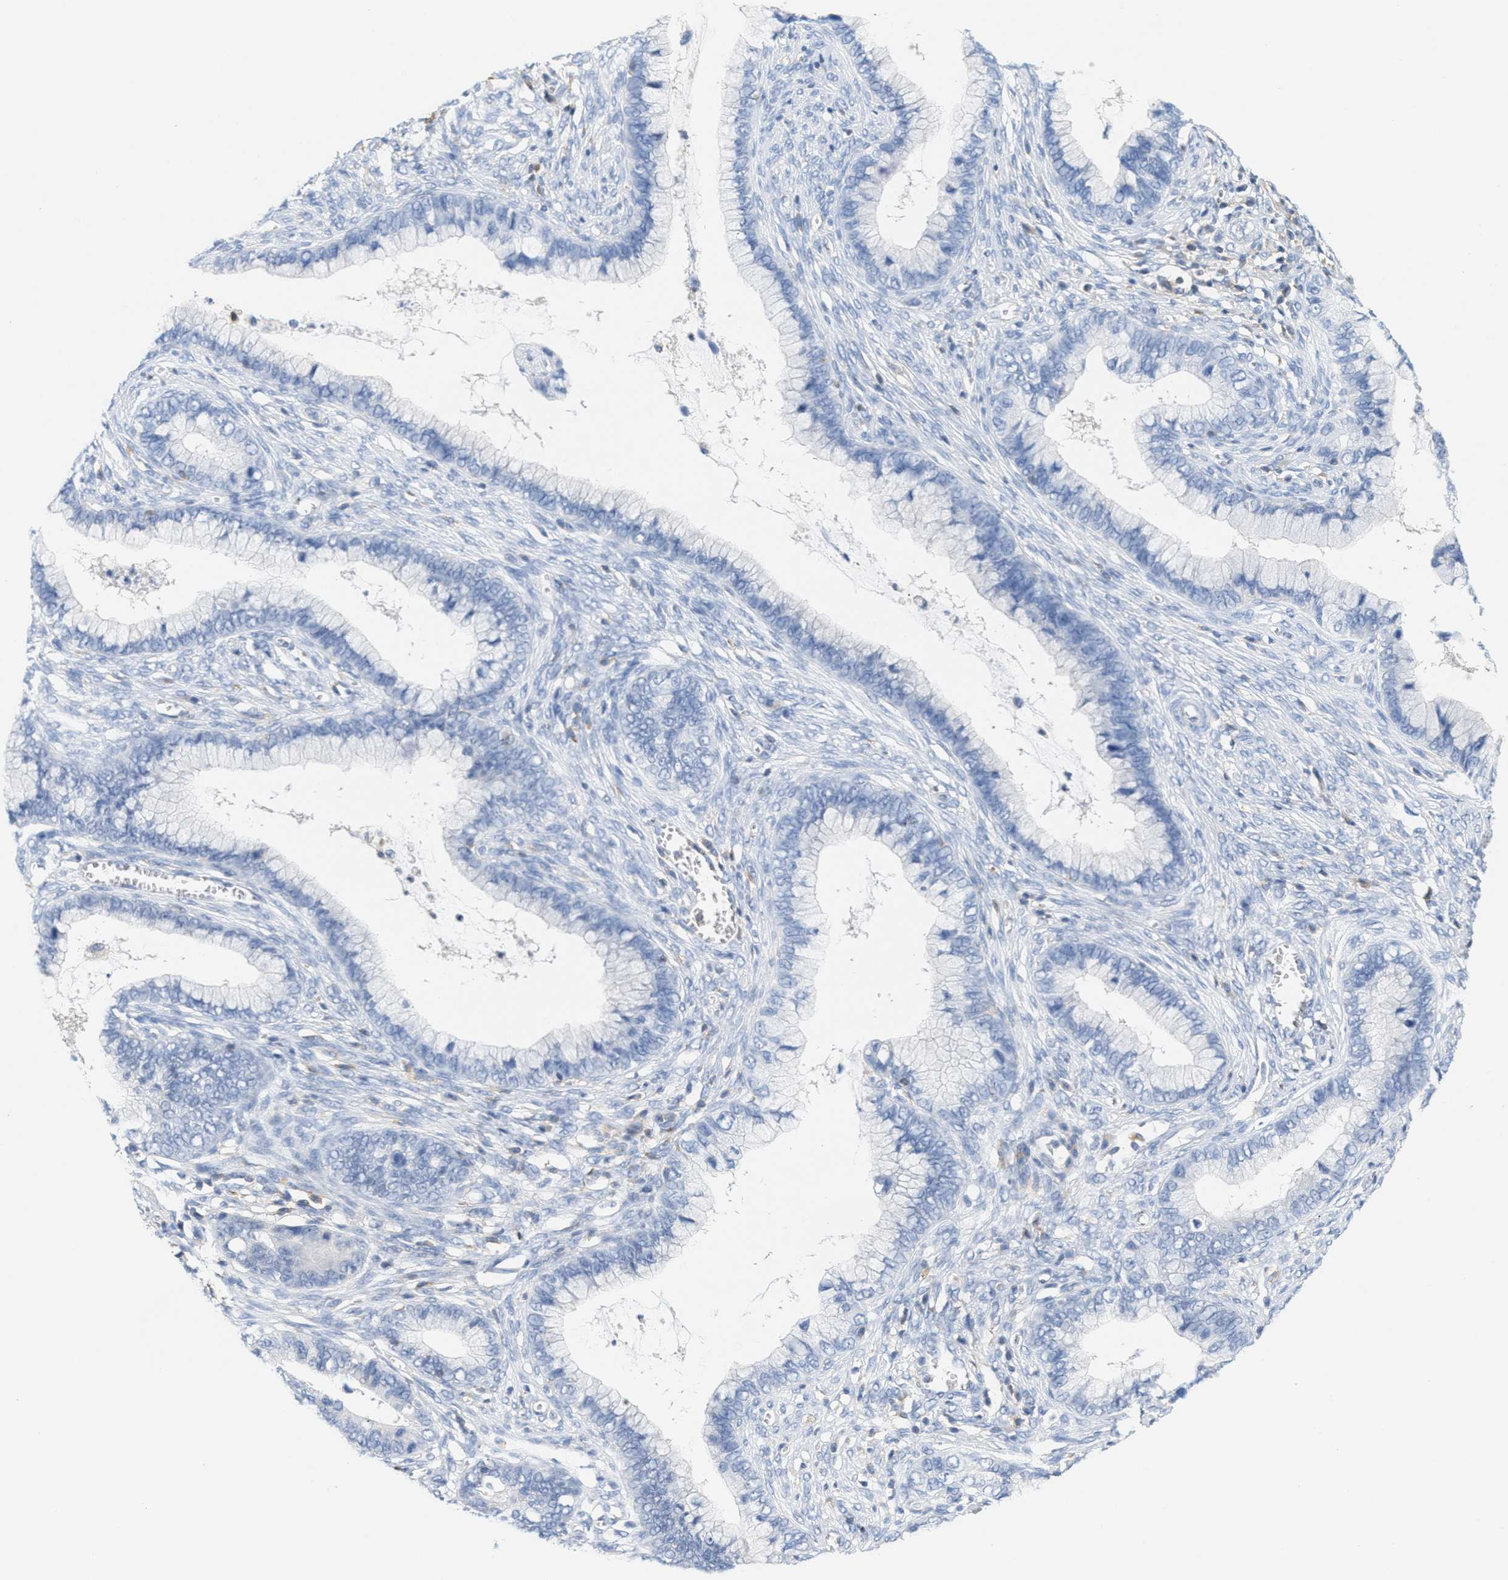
{"staining": {"intensity": "negative", "quantity": "none", "location": "none"}, "tissue": "cervical cancer", "cell_type": "Tumor cells", "image_type": "cancer", "snomed": [{"axis": "morphology", "description": "Adenocarcinoma, NOS"}, {"axis": "topography", "description": "Cervix"}], "caption": "A high-resolution image shows immunohistochemistry staining of cervical cancer, which exhibits no significant staining in tumor cells. (DAB immunohistochemistry with hematoxylin counter stain).", "gene": "IL16", "patient": {"sex": "female", "age": 44}}